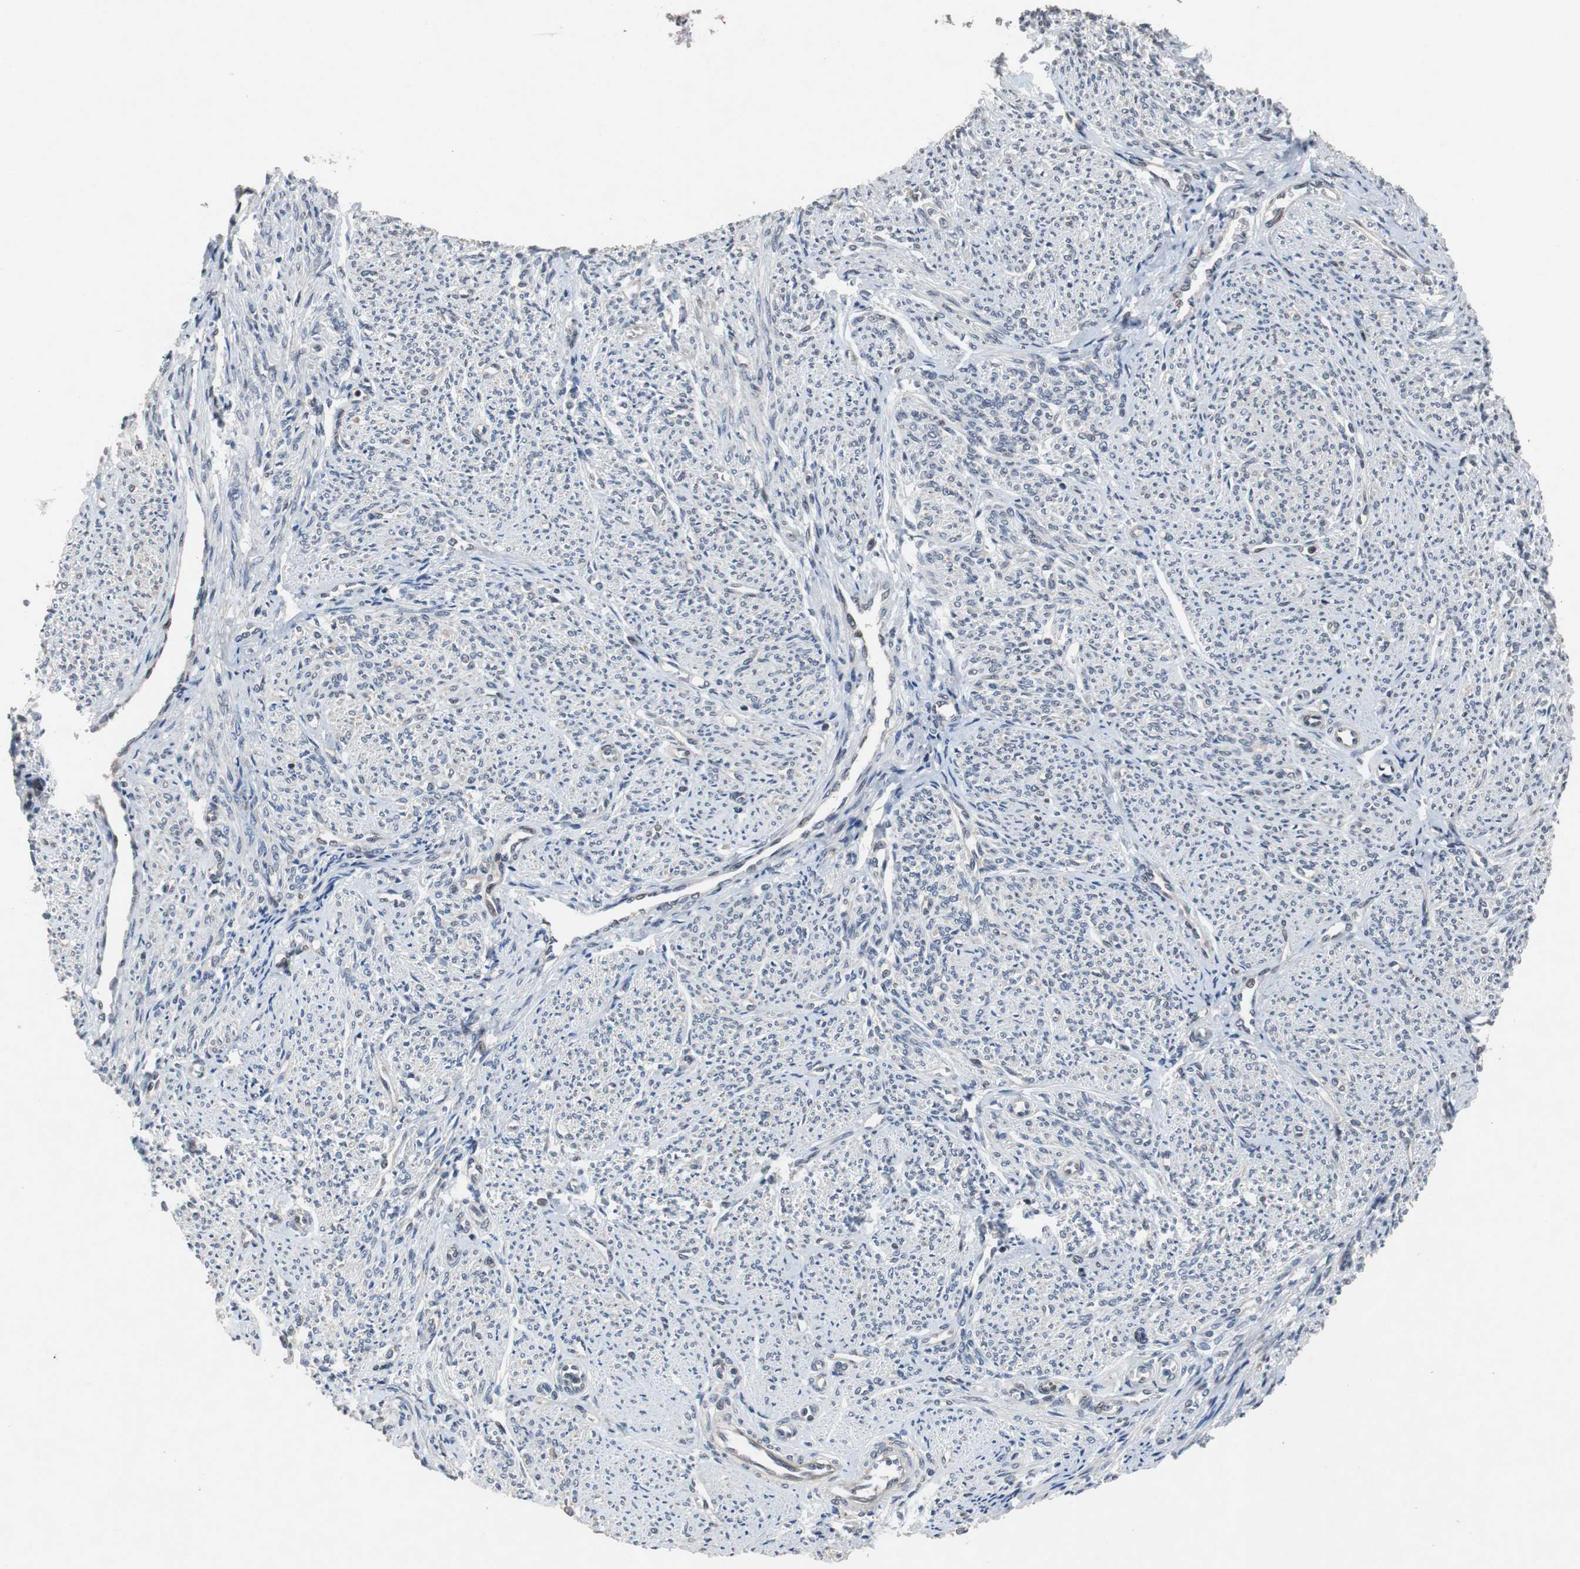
{"staining": {"intensity": "negative", "quantity": "none", "location": "none"}, "tissue": "smooth muscle", "cell_type": "Smooth muscle cells", "image_type": "normal", "snomed": [{"axis": "morphology", "description": "Normal tissue, NOS"}, {"axis": "topography", "description": "Smooth muscle"}], "caption": "Smooth muscle stained for a protein using immunohistochemistry shows no expression smooth muscle cells.", "gene": "TP63", "patient": {"sex": "female", "age": 65}}